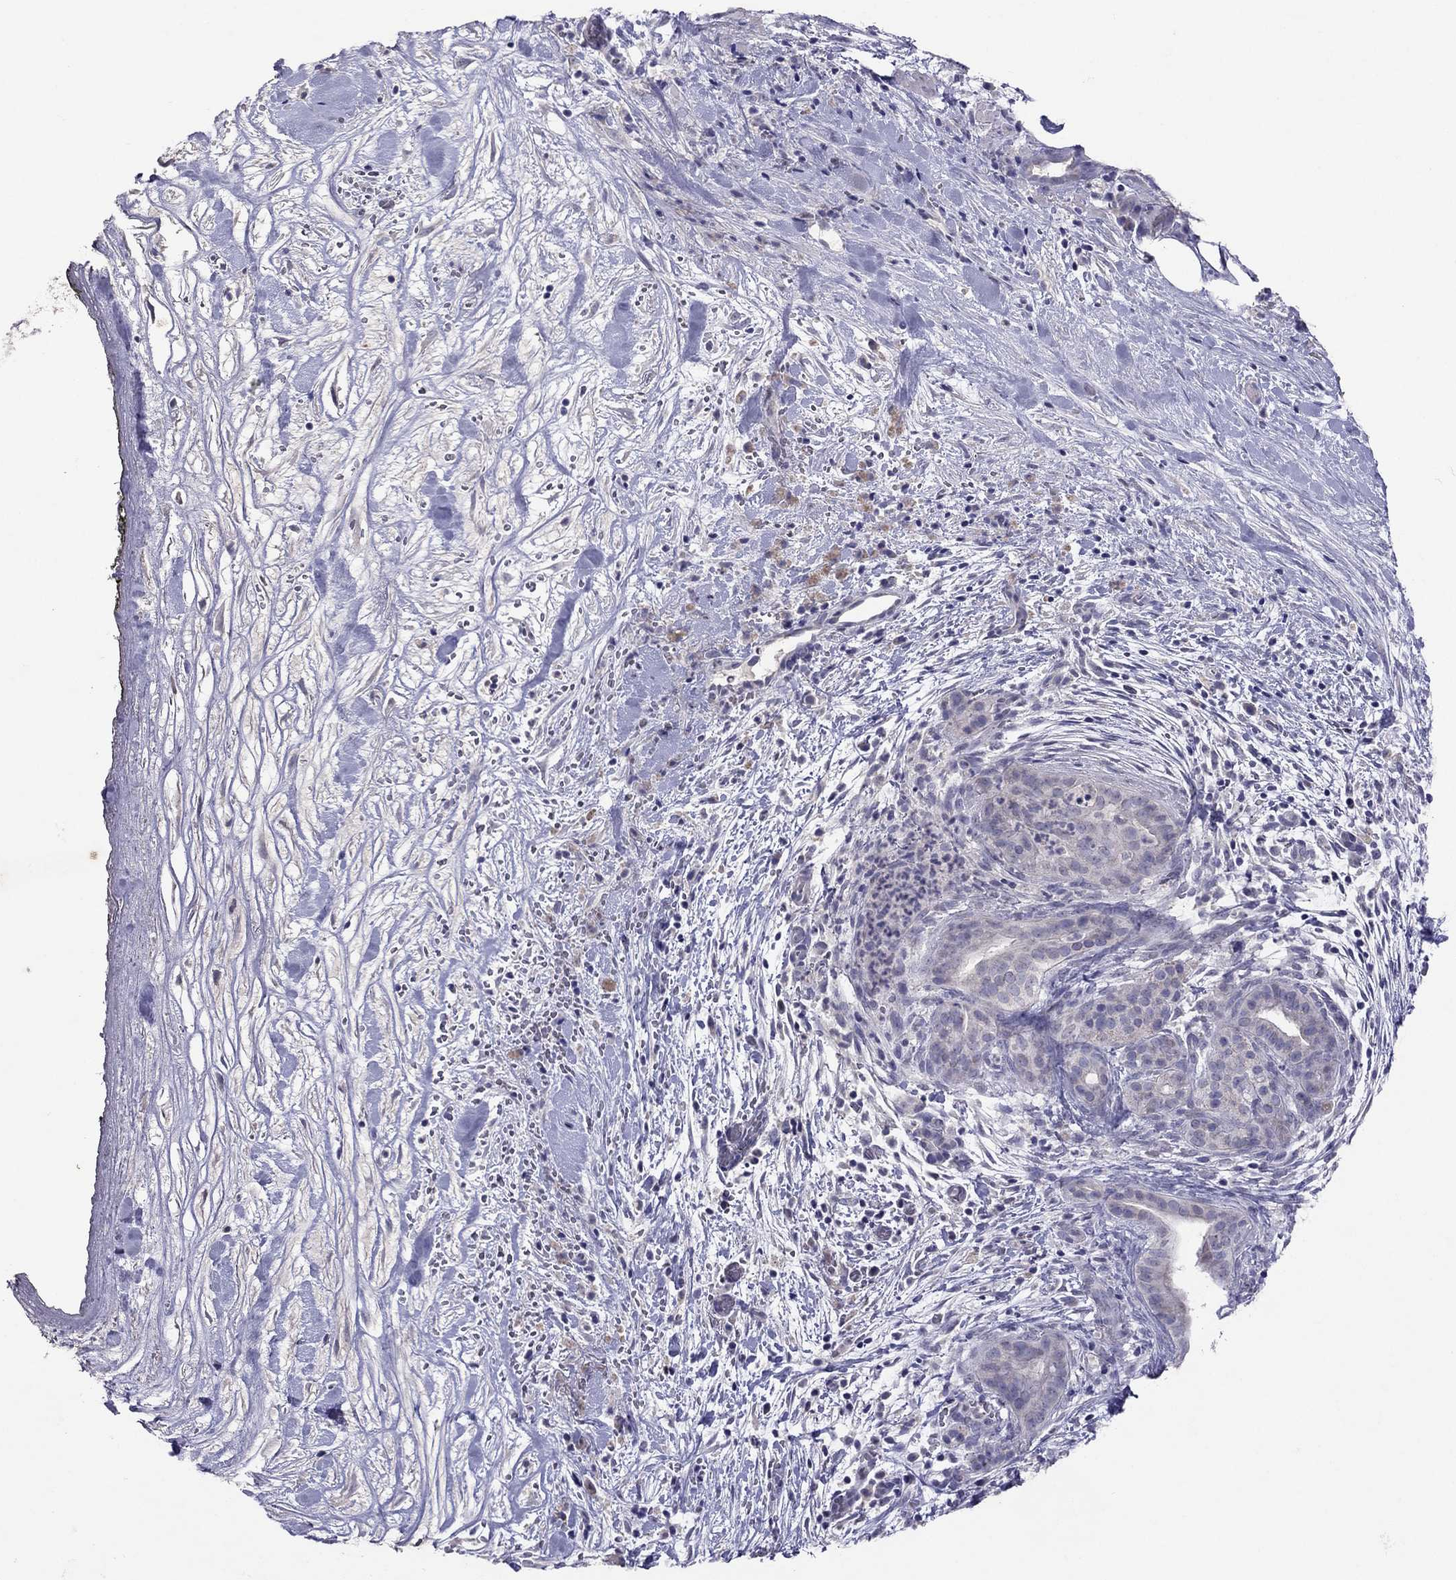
{"staining": {"intensity": "negative", "quantity": "none", "location": "none"}, "tissue": "pancreatic cancer", "cell_type": "Tumor cells", "image_type": "cancer", "snomed": [{"axis": "morphology", "description": "Adenocarcinoma, NOS"}, {"axis": "topography", "description": "Pancreas"}], "caption": "Immunohistochemical staining of adenocarcinoma (pancreatic) displays no significant positivity in tumor cells.", "gene": "FST", "patient": {"sex": "male", "age": 44}}